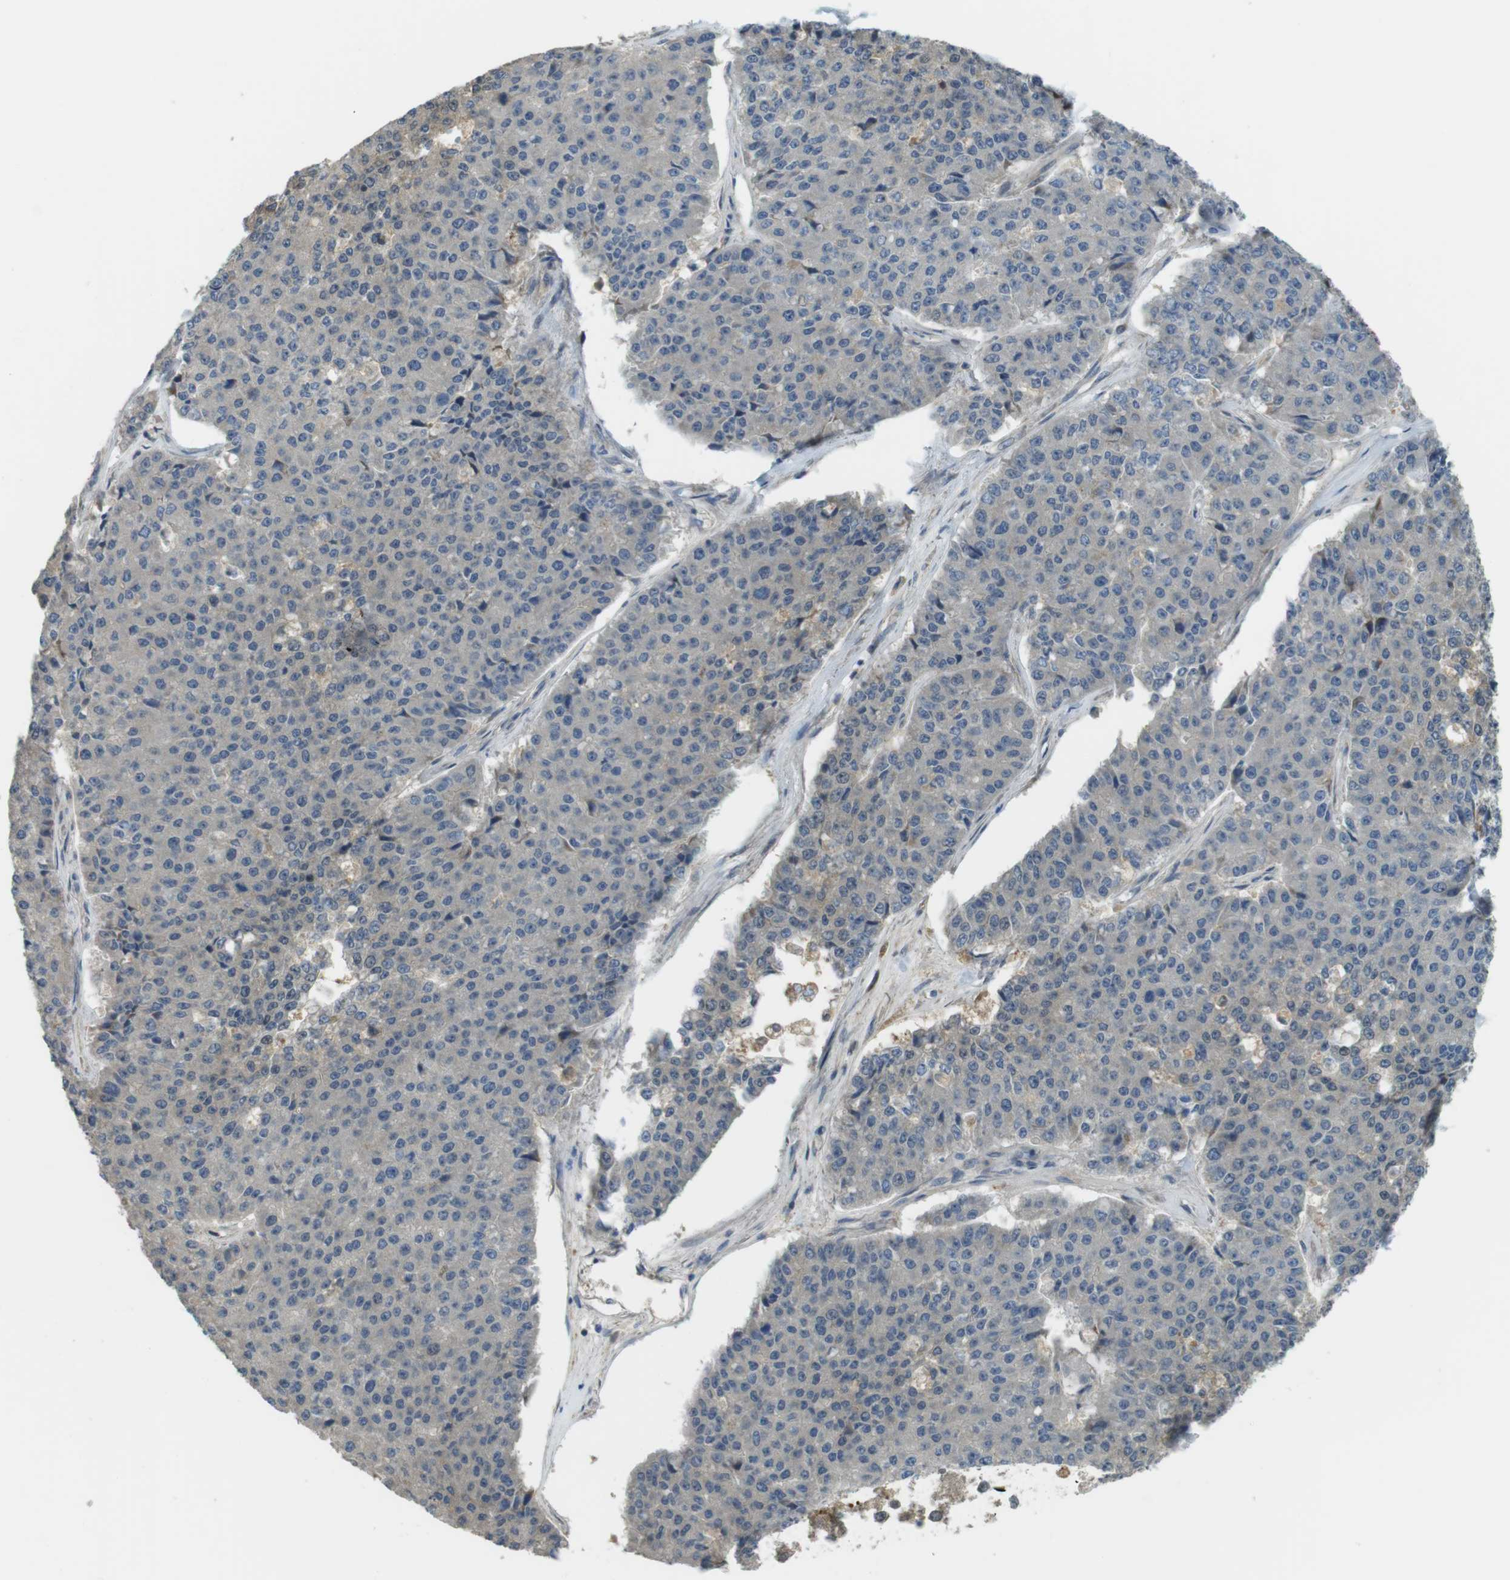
{"staining": {"intensity": "weak", "quantity": "<25%", "location": "cytoplasmic/membranous"}, "tissue": "pancreatic cancer", "cell_type": "Tumor cells", "image_type": "cancer", "snomed": [{"axis": "morphology", "description": "Adenocarcinoma, NOS"}, {"axis": "topography", "description": "Pancreas"}], "caption": "Immunohistochemistry micrograph of pancreatic cancer stained for a protein (brown), which displays no staining in tumor cells. (IHC, brightfield microscopy, high magnification).", "gene": "ABHD15", "patient": {"sex": "male", "age": 50}}